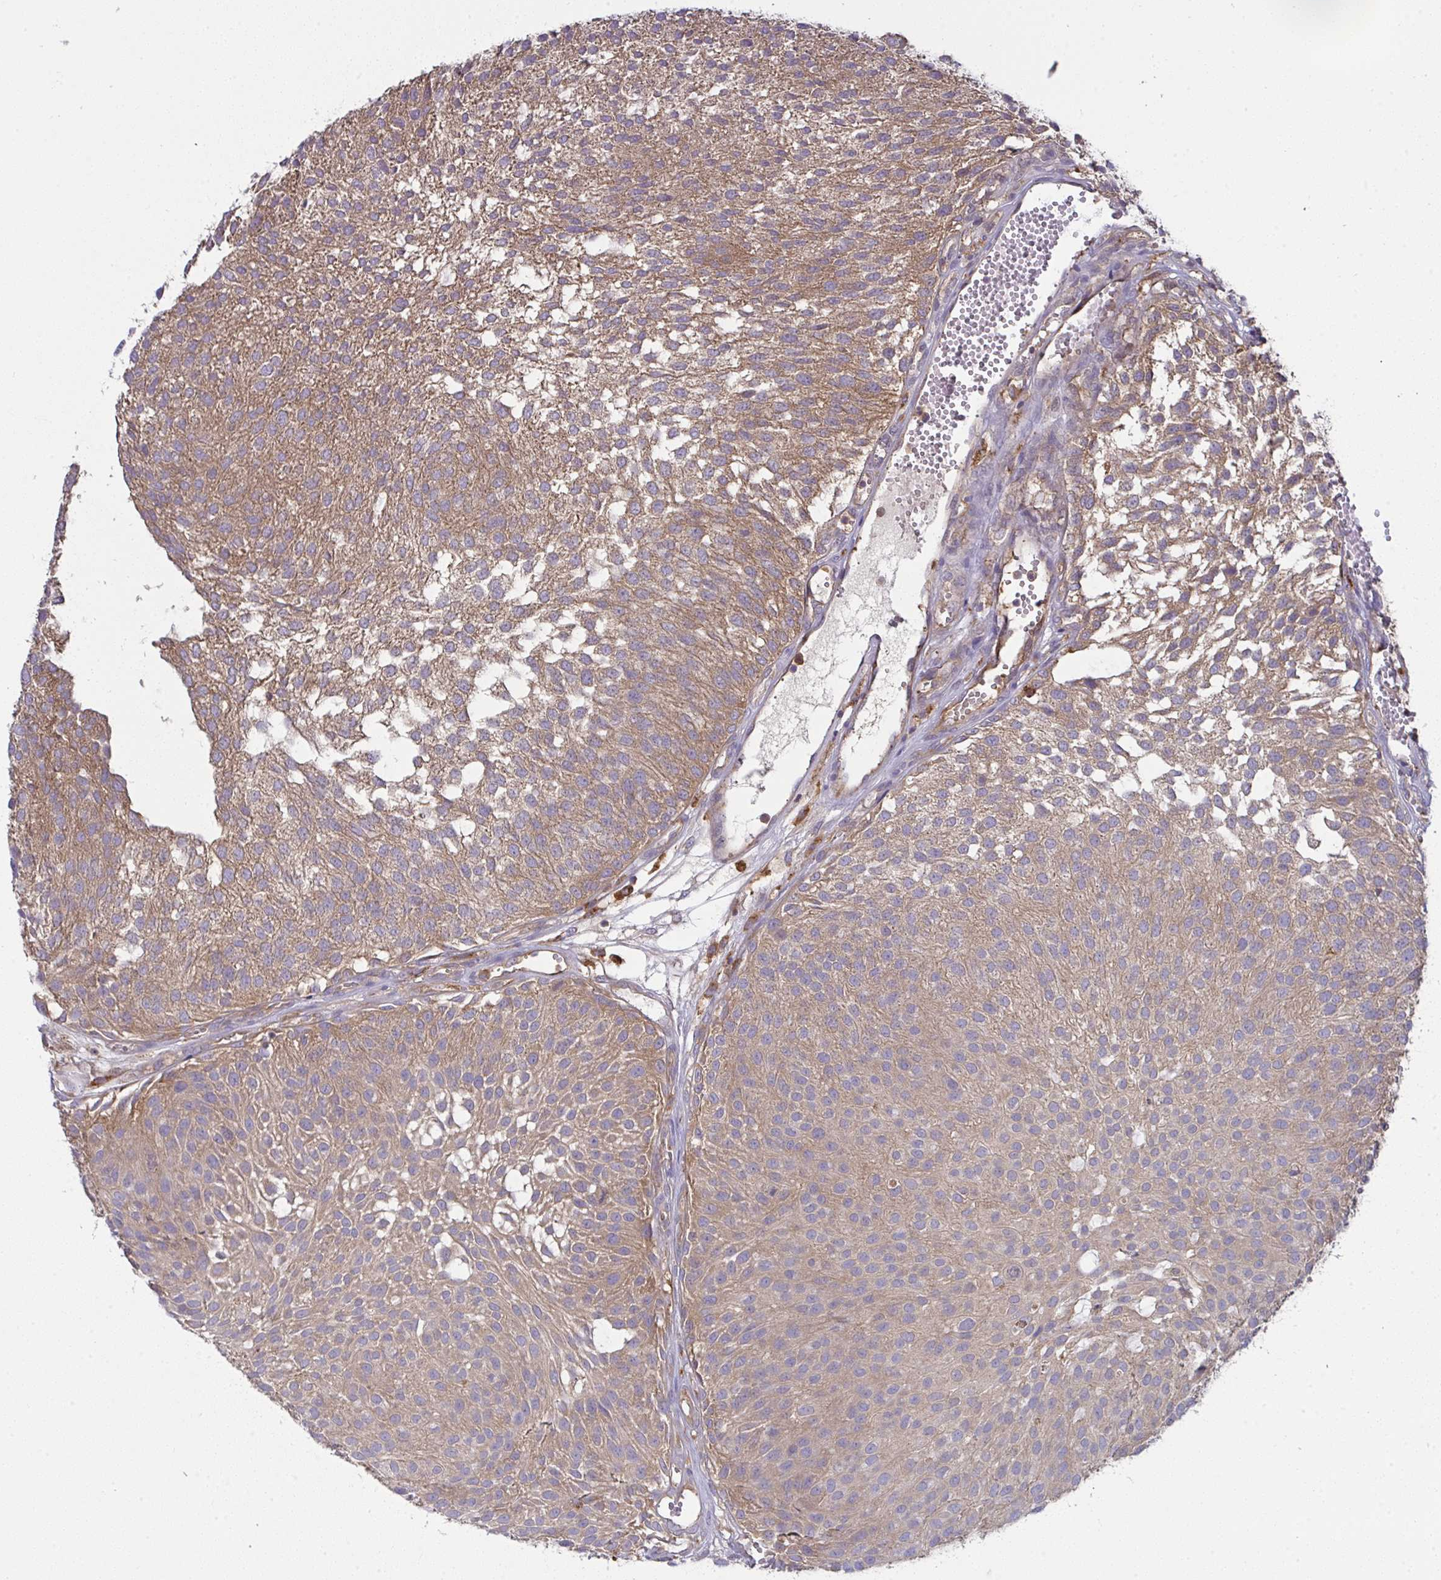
{"staining": {"intensity": "moderate", "quantity": ">75%", "location": "cytoplasmic/membranous"}, "tissue": "urothelial cancer", "cell_type": "Tumor cells", "image_type": "cancer", "snomed": [{"axis": "morphology", "description": "Urothelial carcinoma, NOS"}, {"axis": "topography", "description": "Urinary bladder"}], "caption": "Urothelial cancer was stained to show a protein in brown. There is medium levels of moderate cytoplasmic/membranous expression in approximately >75% of tumor cells.", "gene": "ALDH16A1", "patient": {"sex": "male", "age": 84}}